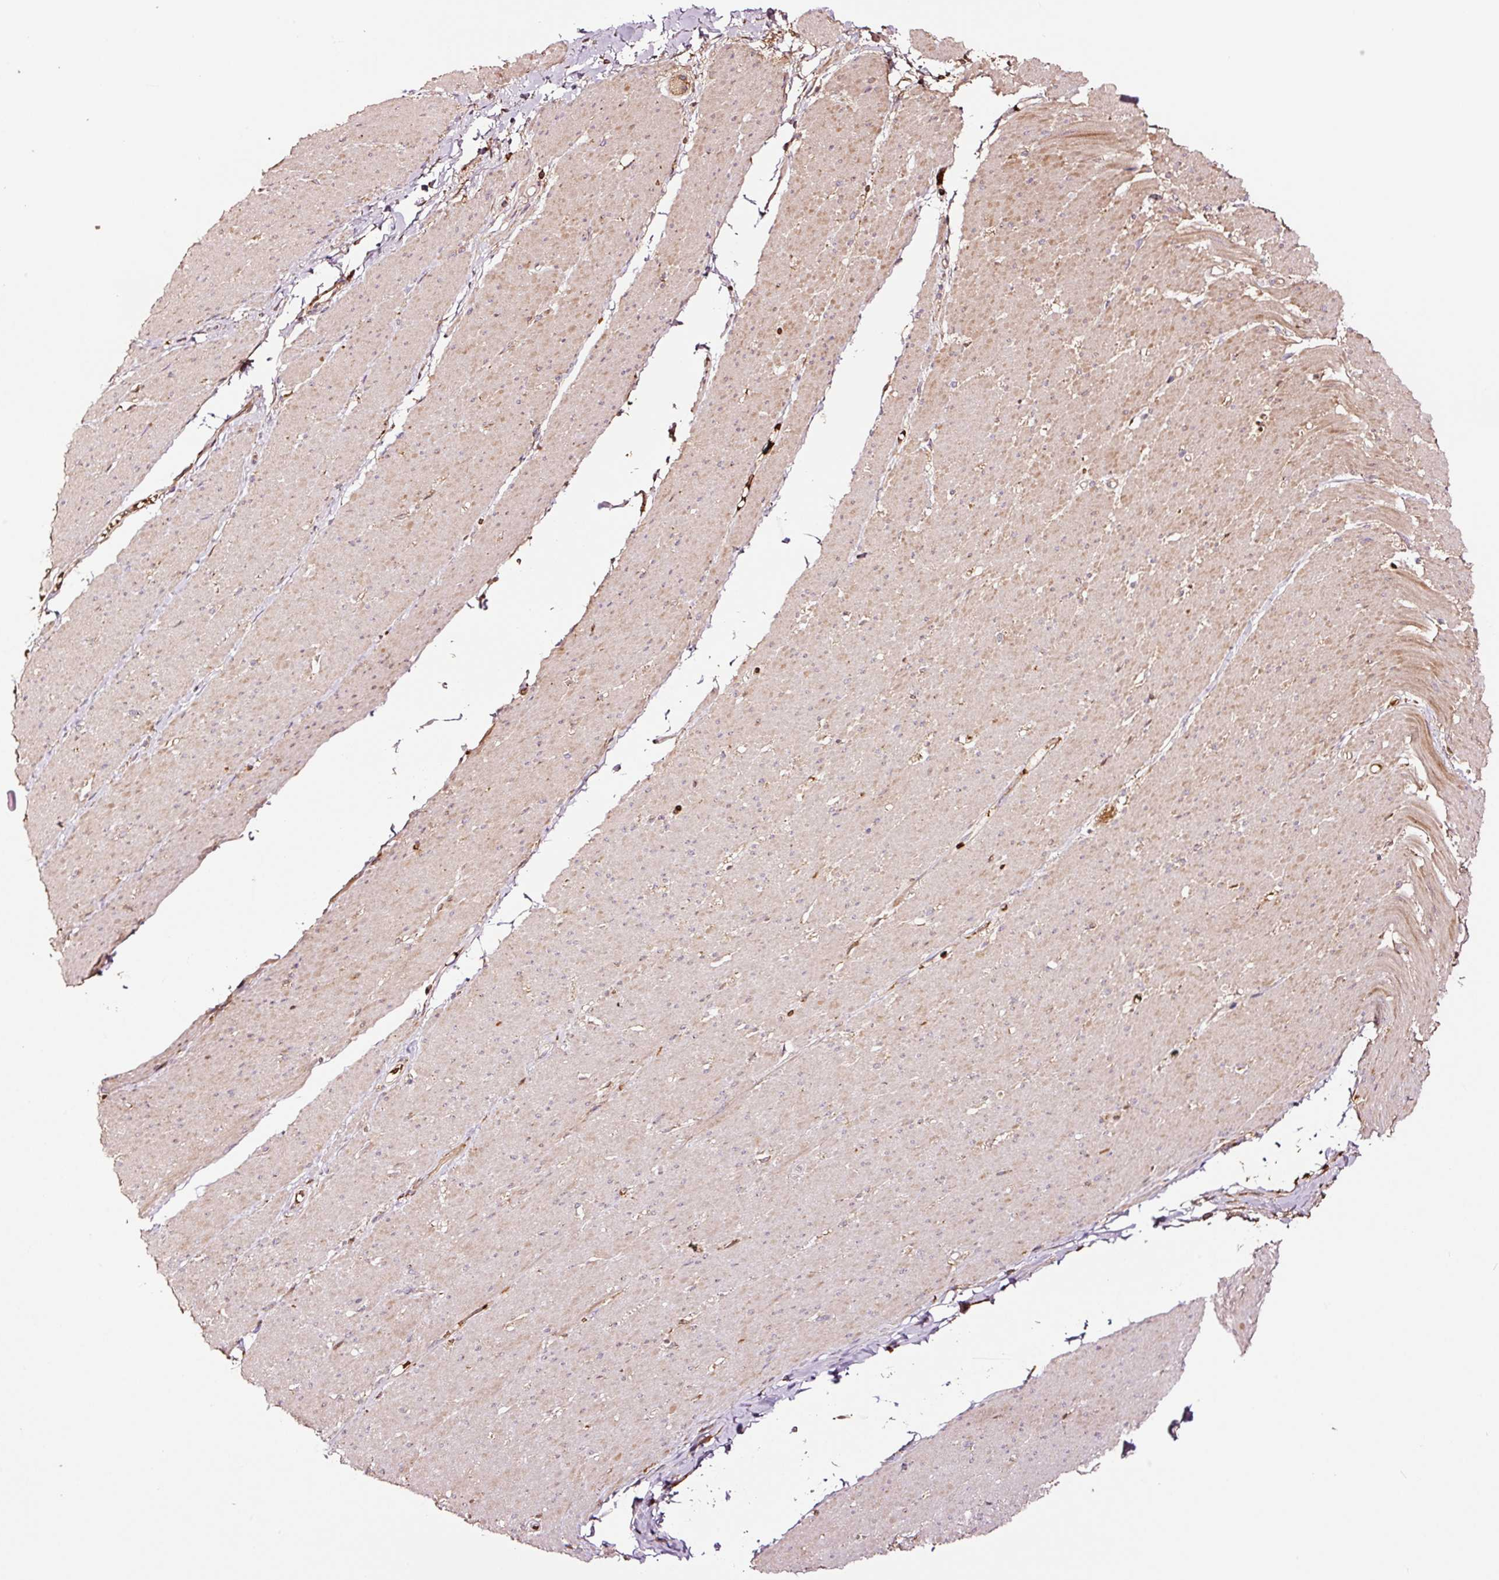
{"staining": {"intensity": "moderate", "quantity": "25%-75%", "location": "cytoplasmic/membranous"}, "tissue": "smooth muscle", "cell_type": "Smooth muscle cells", "image_type": "normal", "snomed": [{"axis": "morphology", "description": "Normal tissue, NOS"}, {"axis": "topography", "description": "Smooth muscle"}, {"axis": "topography", "description": "Rectum"}], "caption": "Protein expression by immunohistochemistry shows moderate cytoplasmic/membranous expression in about 25%-75% of smooth muscle cells in normal smooth muscle.", "gene": "PGLYRP2", "patient": {"sex": "male", "age": 53}}